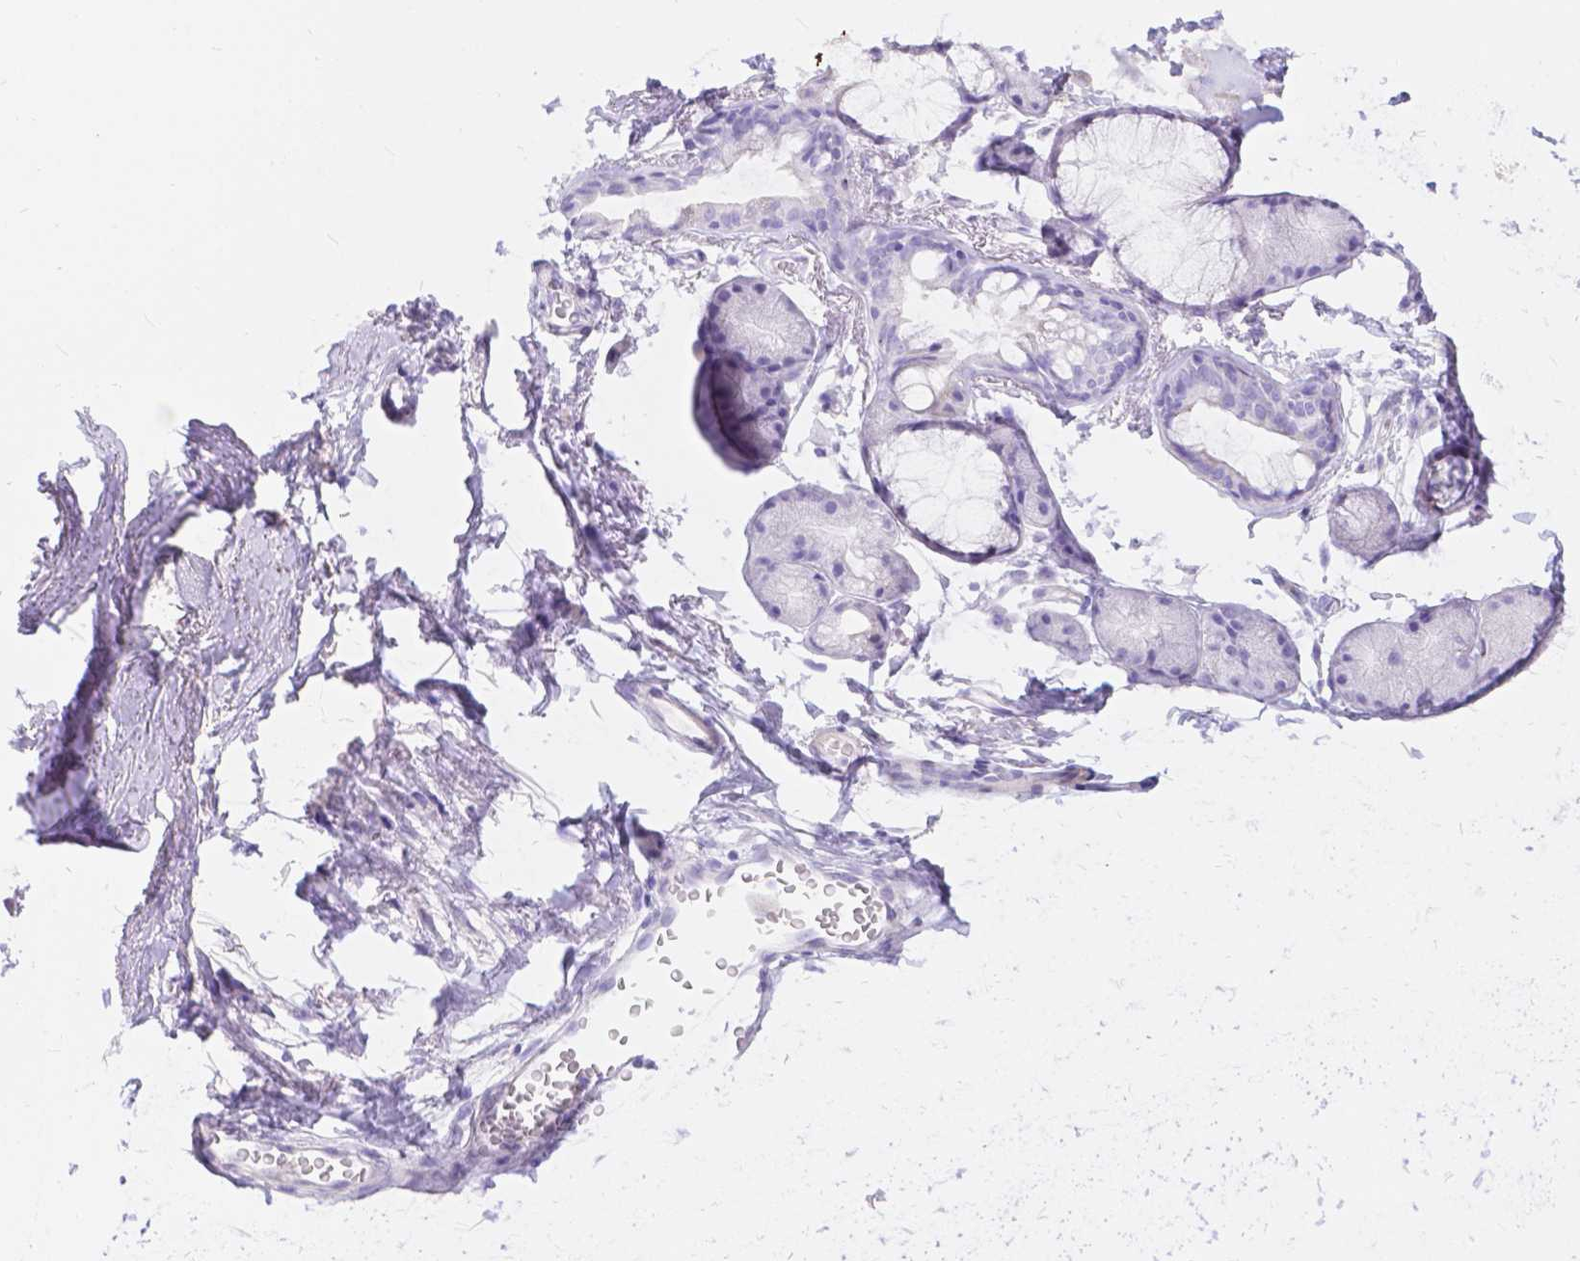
{"staining": {"intensity": "negative", "quantity": "none", "location": "none"}, "tissue": "adipose tissue", "cell_type": "Adipocytes", "image_type": "normal", "snomed": [{"axis": "morphology", "description": "Normal tissue, NOS"}, {"axis": "topography", "description": "Cartilage tissue"}, {"axis": "topography", "description": "Bronchus"}], "caption": "IHC image of normal human adipose tissue stained for a protein (brown), which exhibits no staining in adipocytes. (DAB immunohistochemistry visualized using brightfield microscopy, high magnification).", "gene": "KLHL10", "patient": {"sex": "female", "age": 79}}